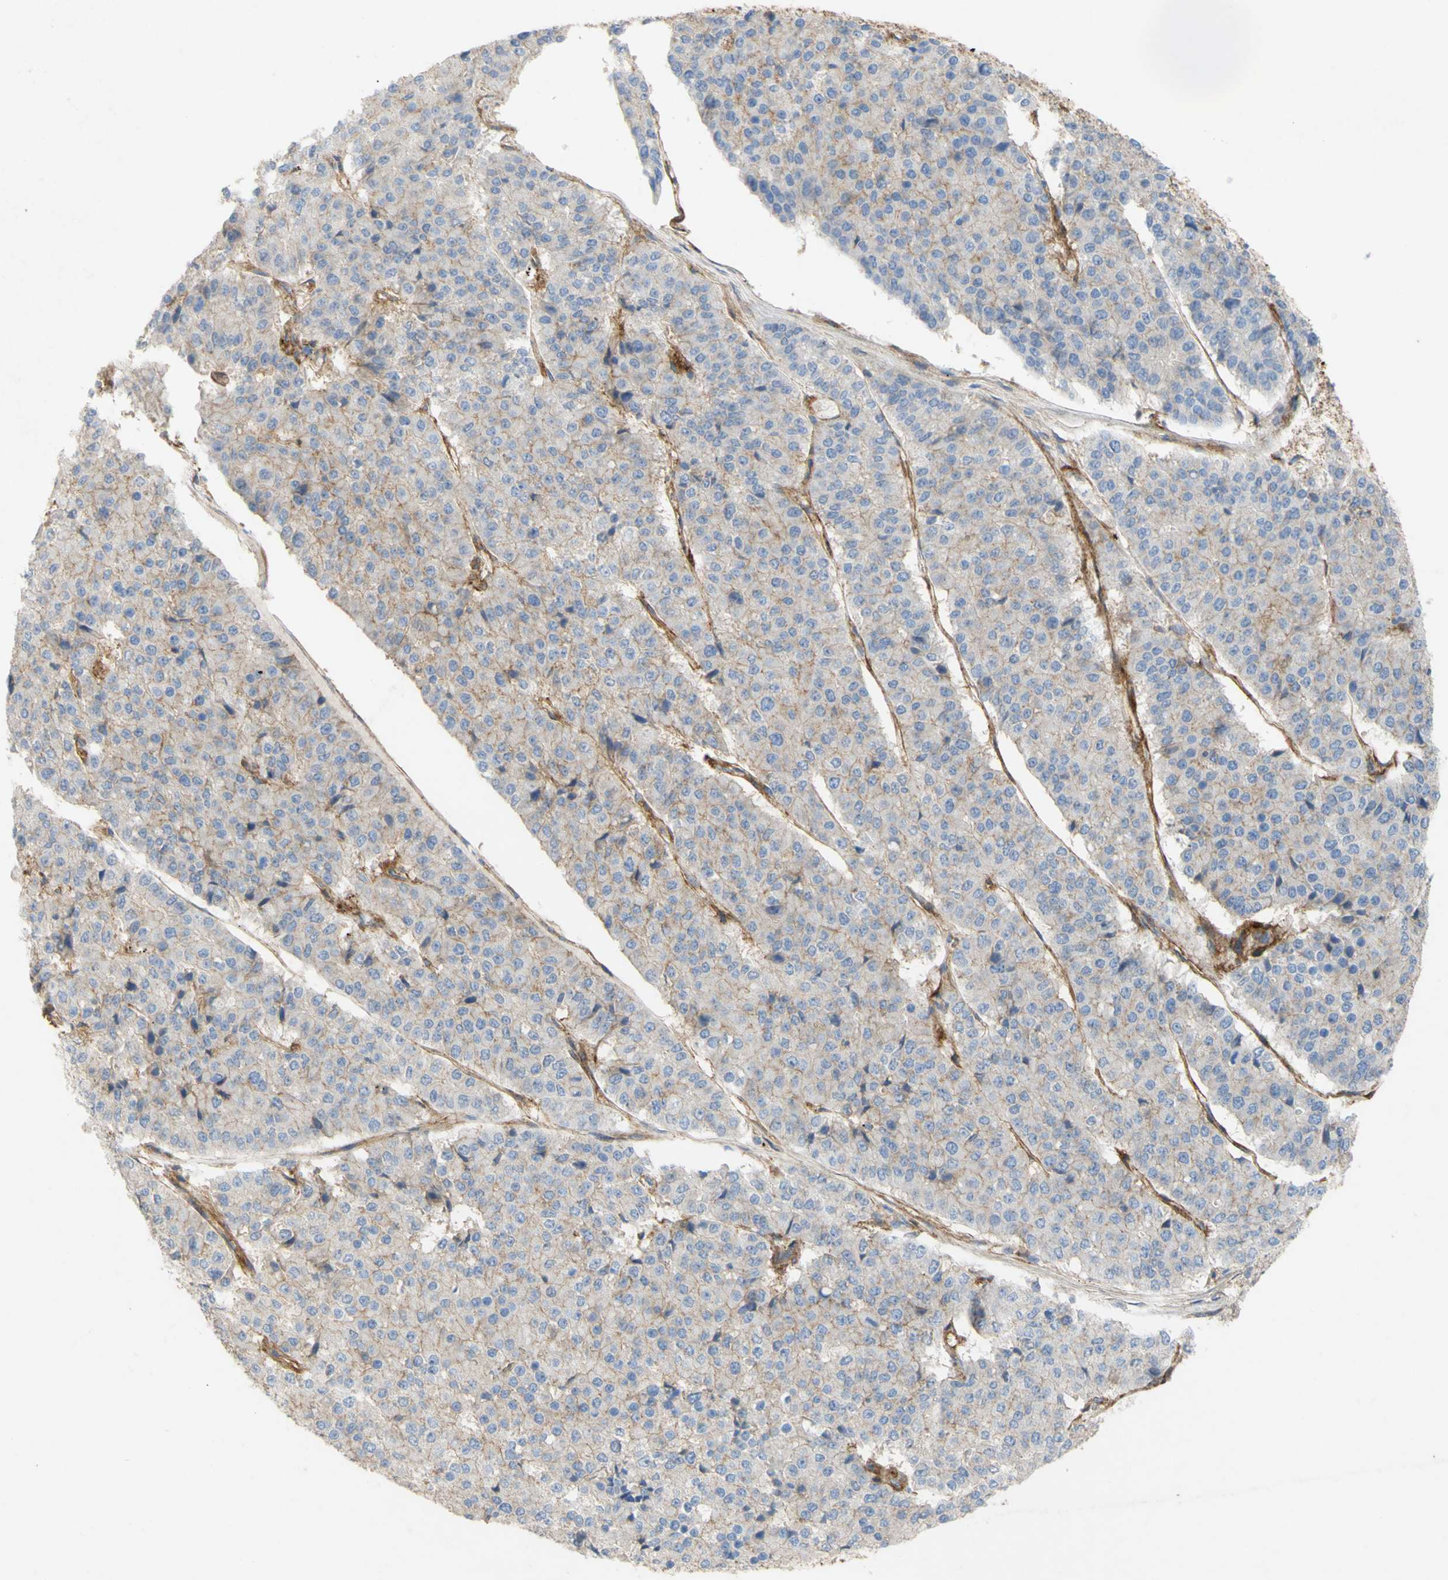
{"staining": {"intensity": "negative", "quantity": "none", "location": "none"}, "tissue": "pancreatic cancer", "cell_type": "Tumor cells", "image_type": "cancer", "snomed": [{"axis": "morphology", "description": "Adenocarcinoma, NOS"}, {"axis": "topography", "description": "Pancreas"}], "caption": "Adenocarcinoma (pancreatic) was stained to show a protein in brown. There is no significant positivity in tumor cells.", "gene": "ATP2A3", "patient": {"sex": "male", "age": 50}}